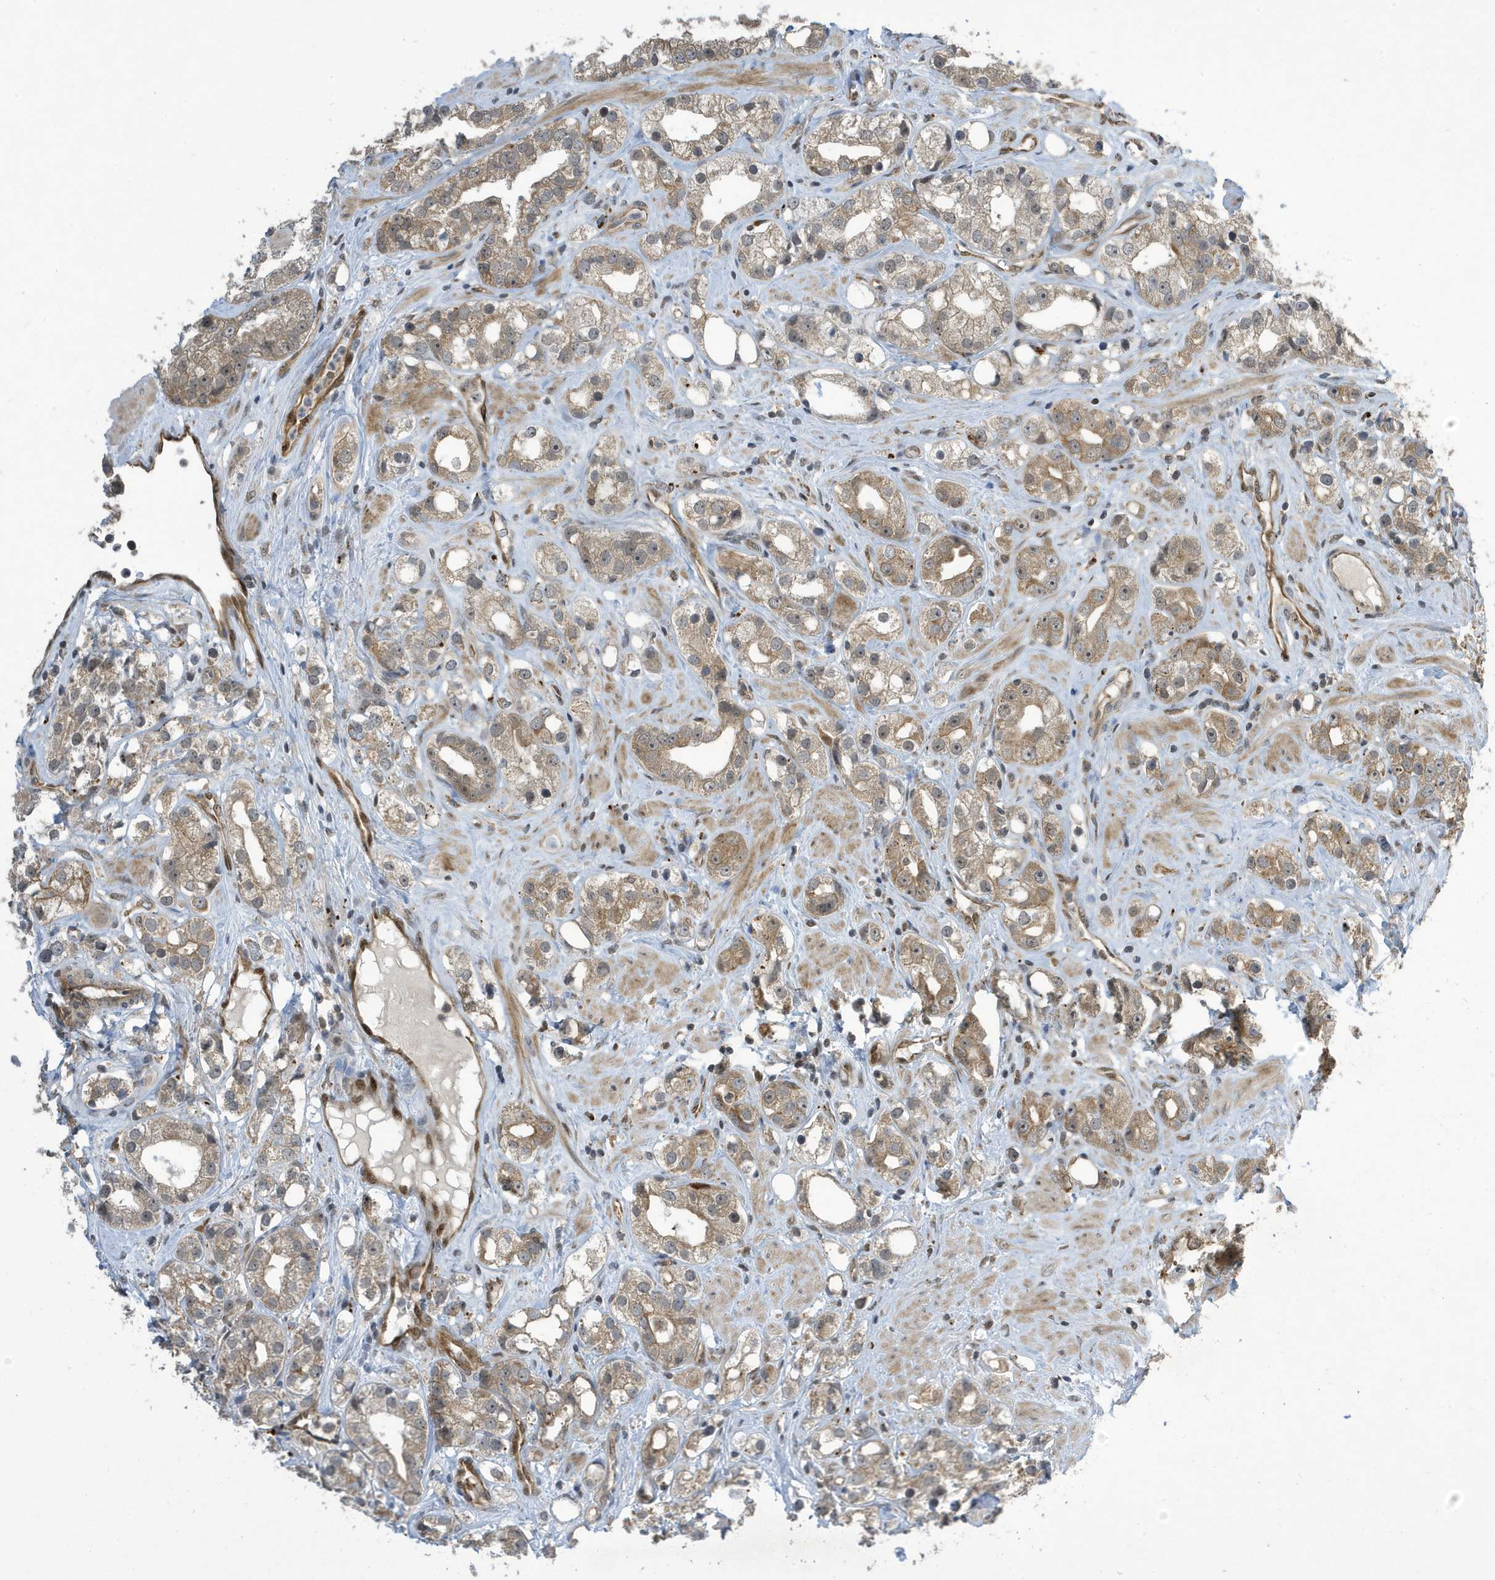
{"staining": {"intensity": "moderate", "quantity": ">75%", "location": "cytoplasmic/membranous"}, "tissue": "prostate cancer", "cell_type": "Tumor cells", "image_type": "cancer", "snomed": [{"axis": "morphology", "description": "Adenocarcinoma, NOS"}, {"axis": "topography", "description": "Prostate"}], "caption": "Immunohistochemical staining of prostate adenocarcinoma reveals medium levels of moderate cytoplasmic/membranous protein expression in approximately >75% of tumor cells.", "gene": "NCOA7", "patient": {"sex": "male", "age": 79}}